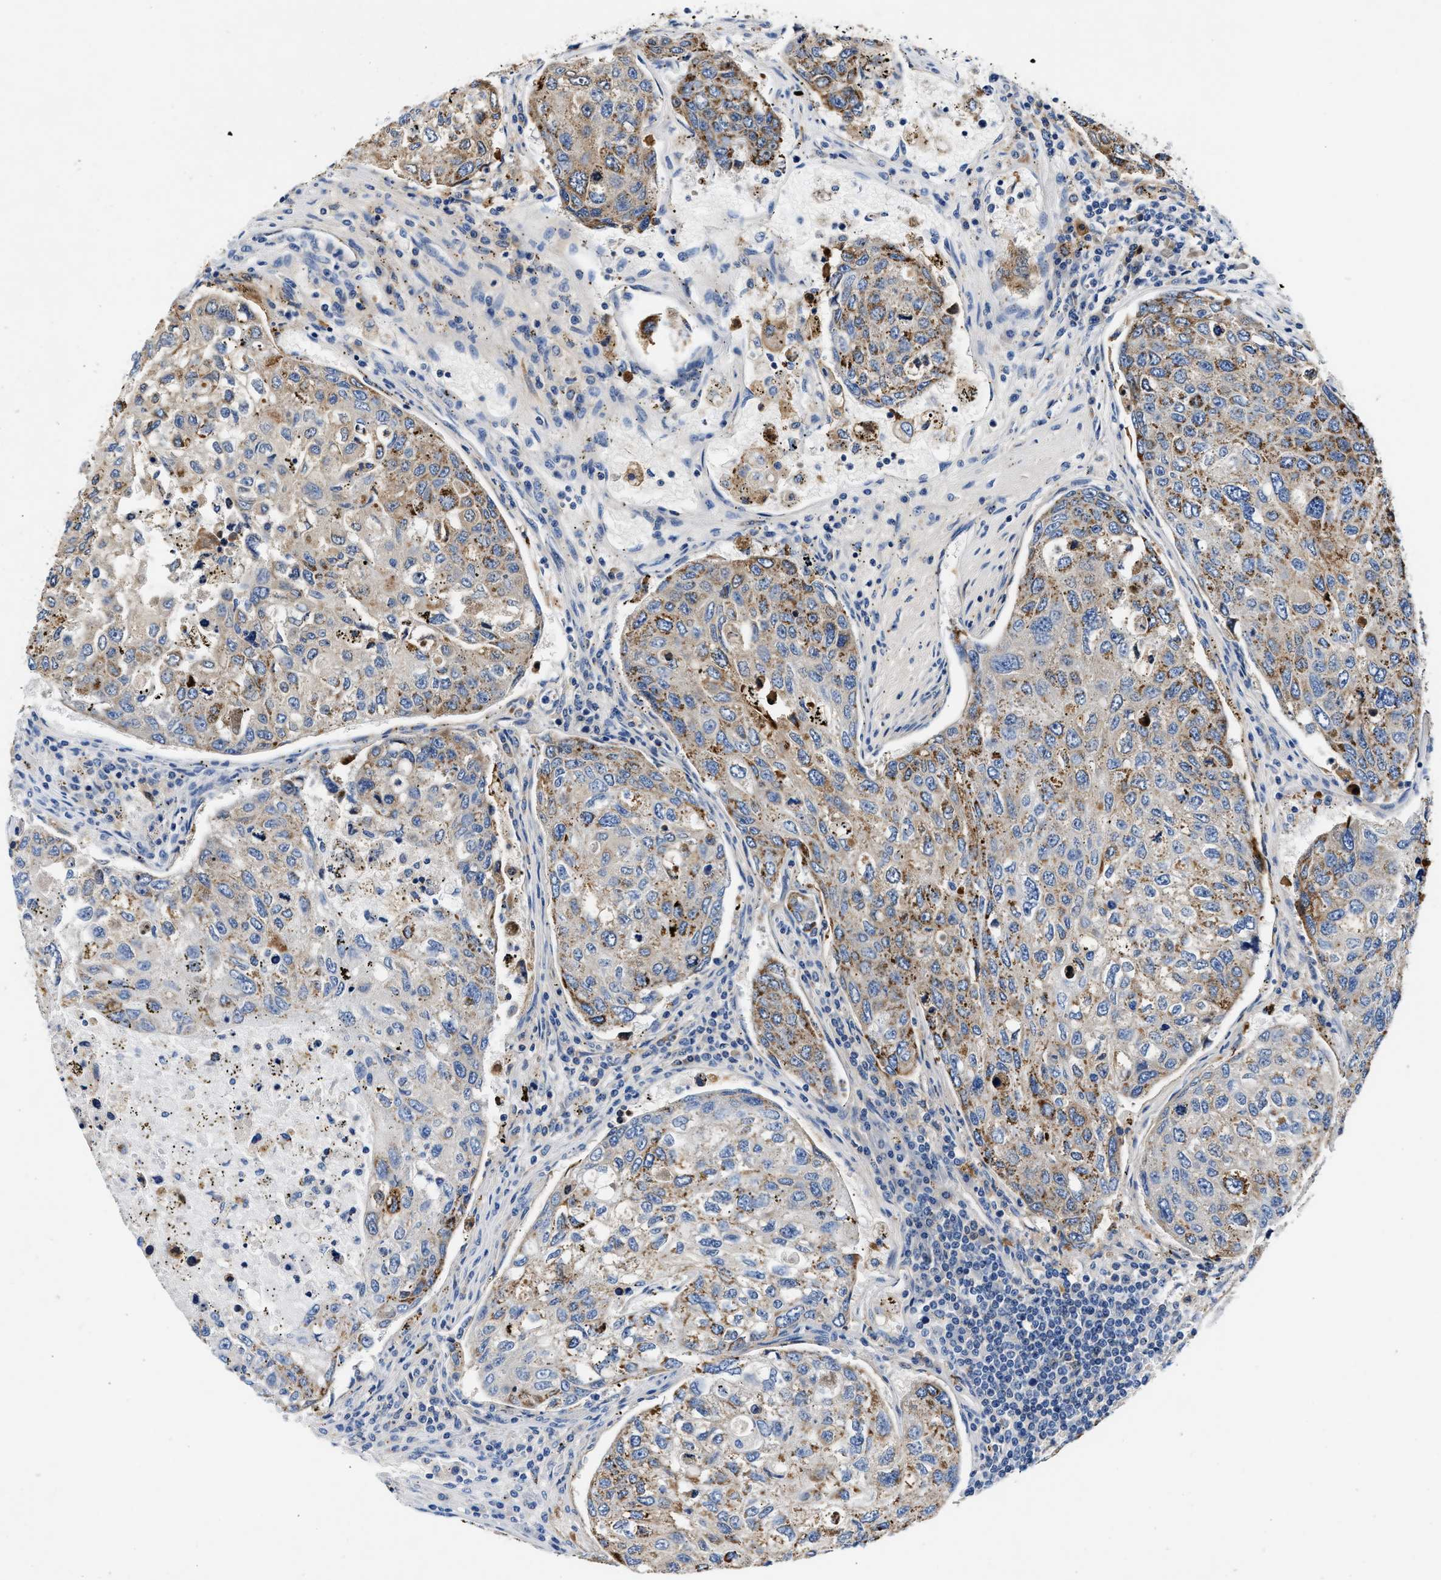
{"staining": {"intensity": "moderate", "quantity": "25%-75%", "location": "cytoplasmic/membranous"}, "tissue": "urothelial cancer", "cell_type": "Tumor cells", "image_type": "cancer", "snomed": [{"axis": "morphology", "description": "Urothelial carcinoma, High grade"}, {"axis": "topography", "description": "Lymph node"}, {"axis": "topography", "description": "Urinary bladder"}], "caption": "This micrograph displays immunohistochemistry (IHC) staining of high-grade urothelial carcinoma, with medium moderate cytoplasmic/membranous expression in about 25%-75% of tumor cells.", "gene": "TUT7", "patient": {"sex": "male", "age": 51}}